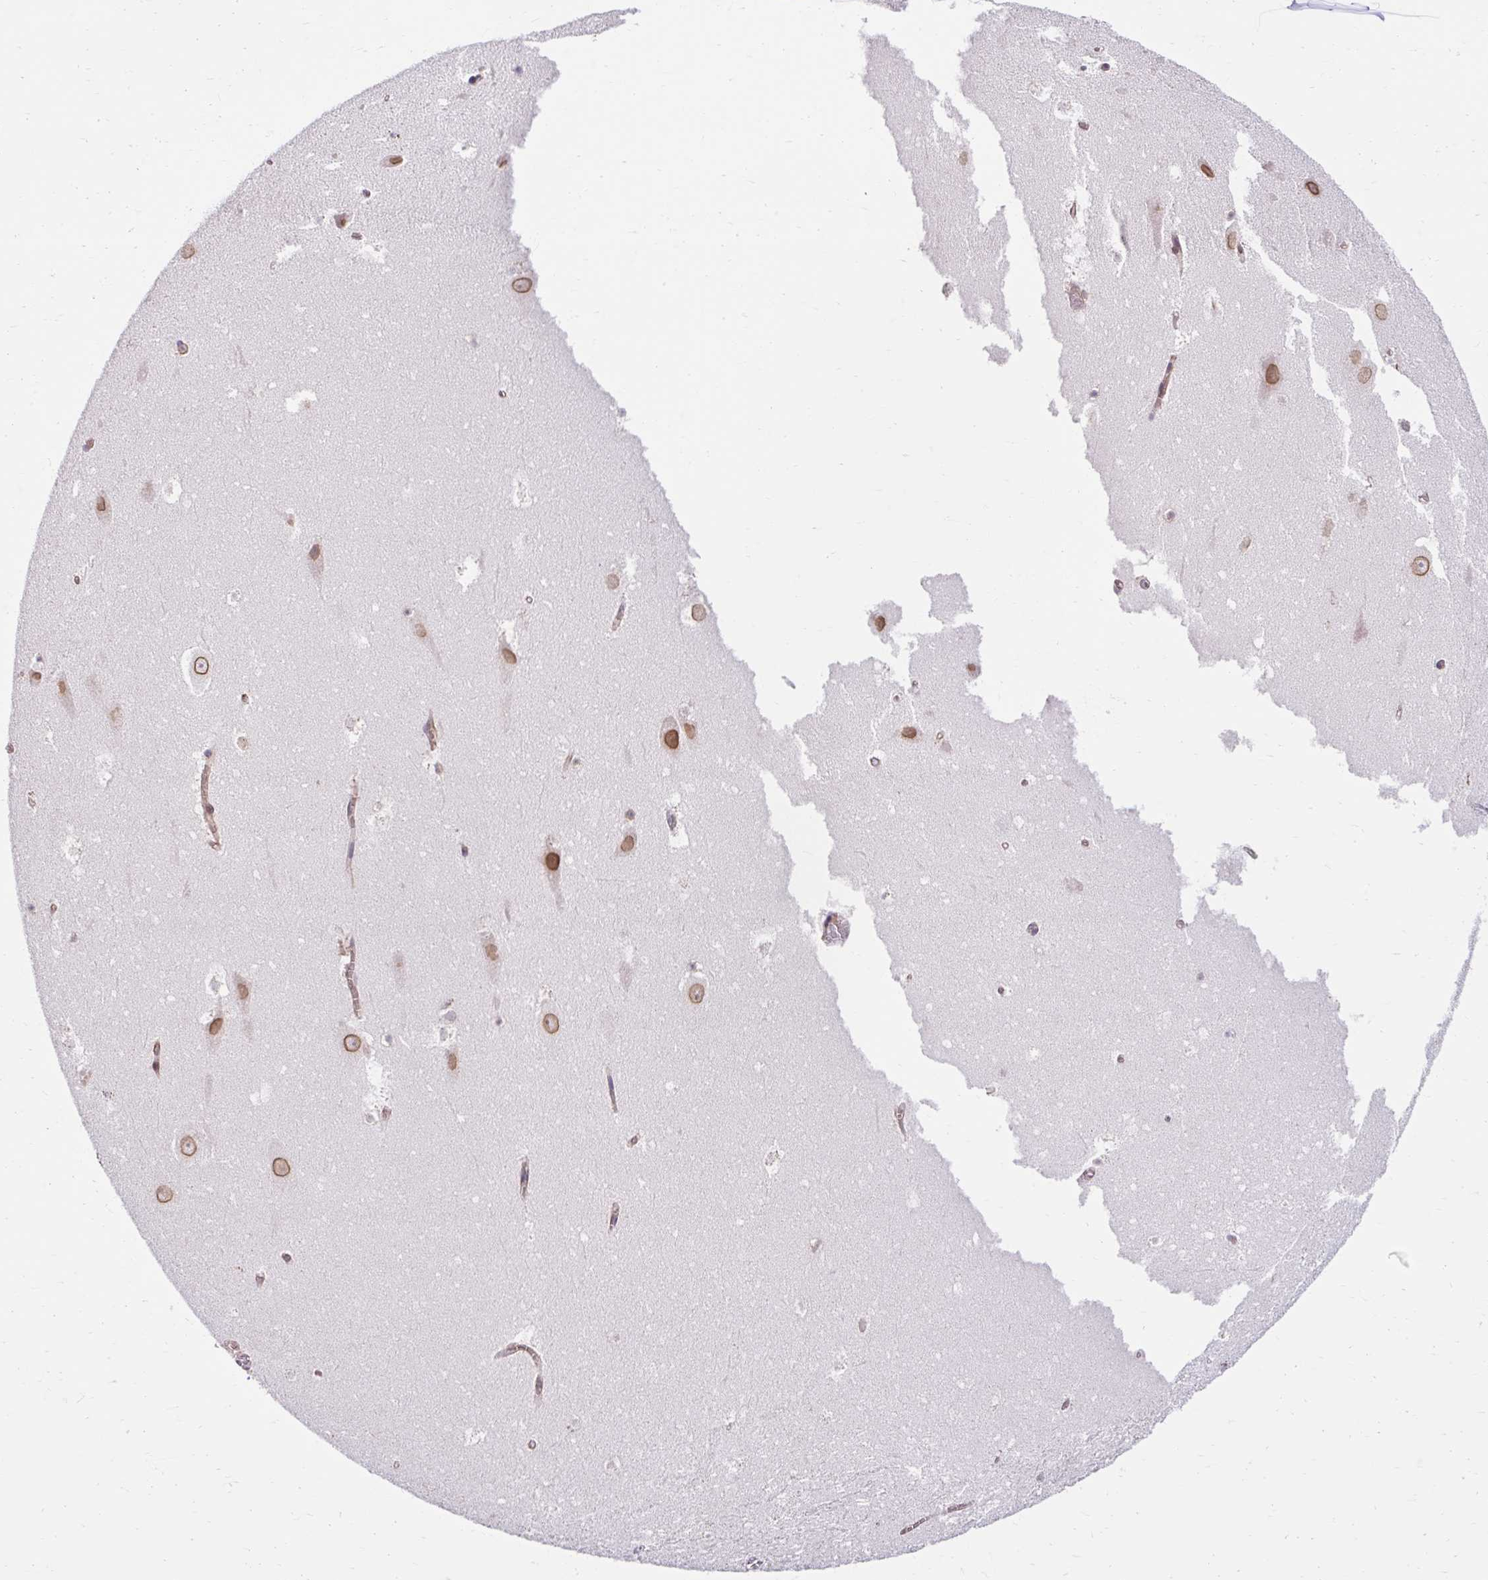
{"staining": {"intensity": "weak", "quantity": "<25%", "location": "nuclear"}, "tissue": "hippocampus", "cell_type": "Glial cells", "image_type": "normal", "snomed": [{"axis": "morphology", "description": "Normal tissue, NOS"}, {"axis": "topography", "description": "Hippocampus"}], "caption": "This is an immunohistochemistry (IHC) micrograph of unremarkable hippocampus. There is no expression in glial cells.", "gene": "NT5C1B", "patient": {"sex": "female", "age": 42}}